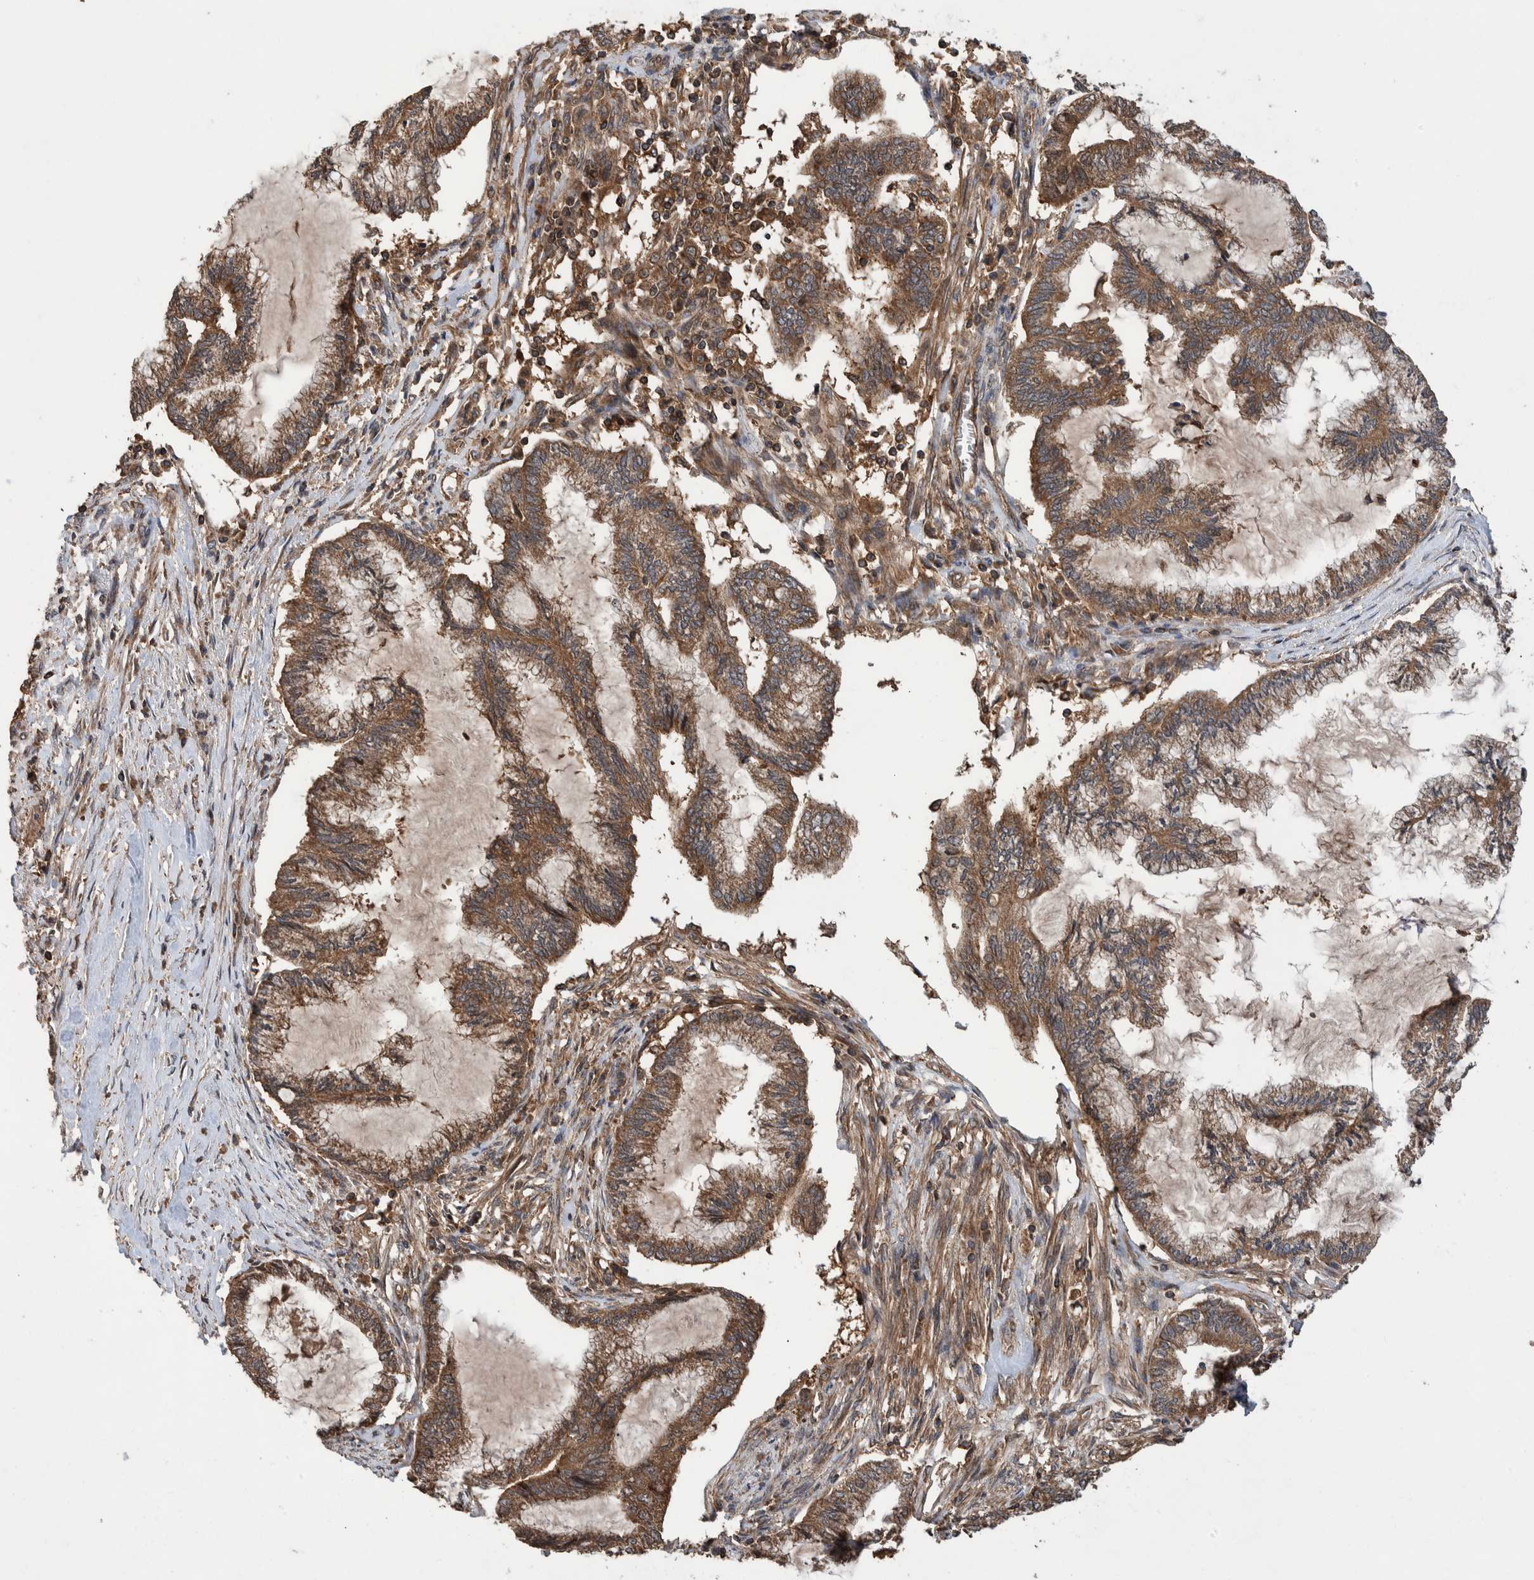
{"staining": {"intensity": "moderate", "quantity": ">75%", "location": "cytoplasmic/membranous"}, "tissue": "endometrial cancer", "cell_type": "Tumor cells", "image_type": "cancer", "snomed": [{"axis": "morphology", "description": "Adenocarcinoma, NOS"}, {"axis": "topography", "description": "Endometrium"}], "caption": "A medium amount of moderate cytoplasmic/membranous positivity is seen in about >75% of tumor cells in endometrial cancer tissue. Using DAB (3,3'-diaminobenzidine) (brown) and hematoxylin (blue) stains, captured at high magnification using brightfield microscopy.", "gene": "VBP1", "patient": {"sex": "female", "age": 86}}